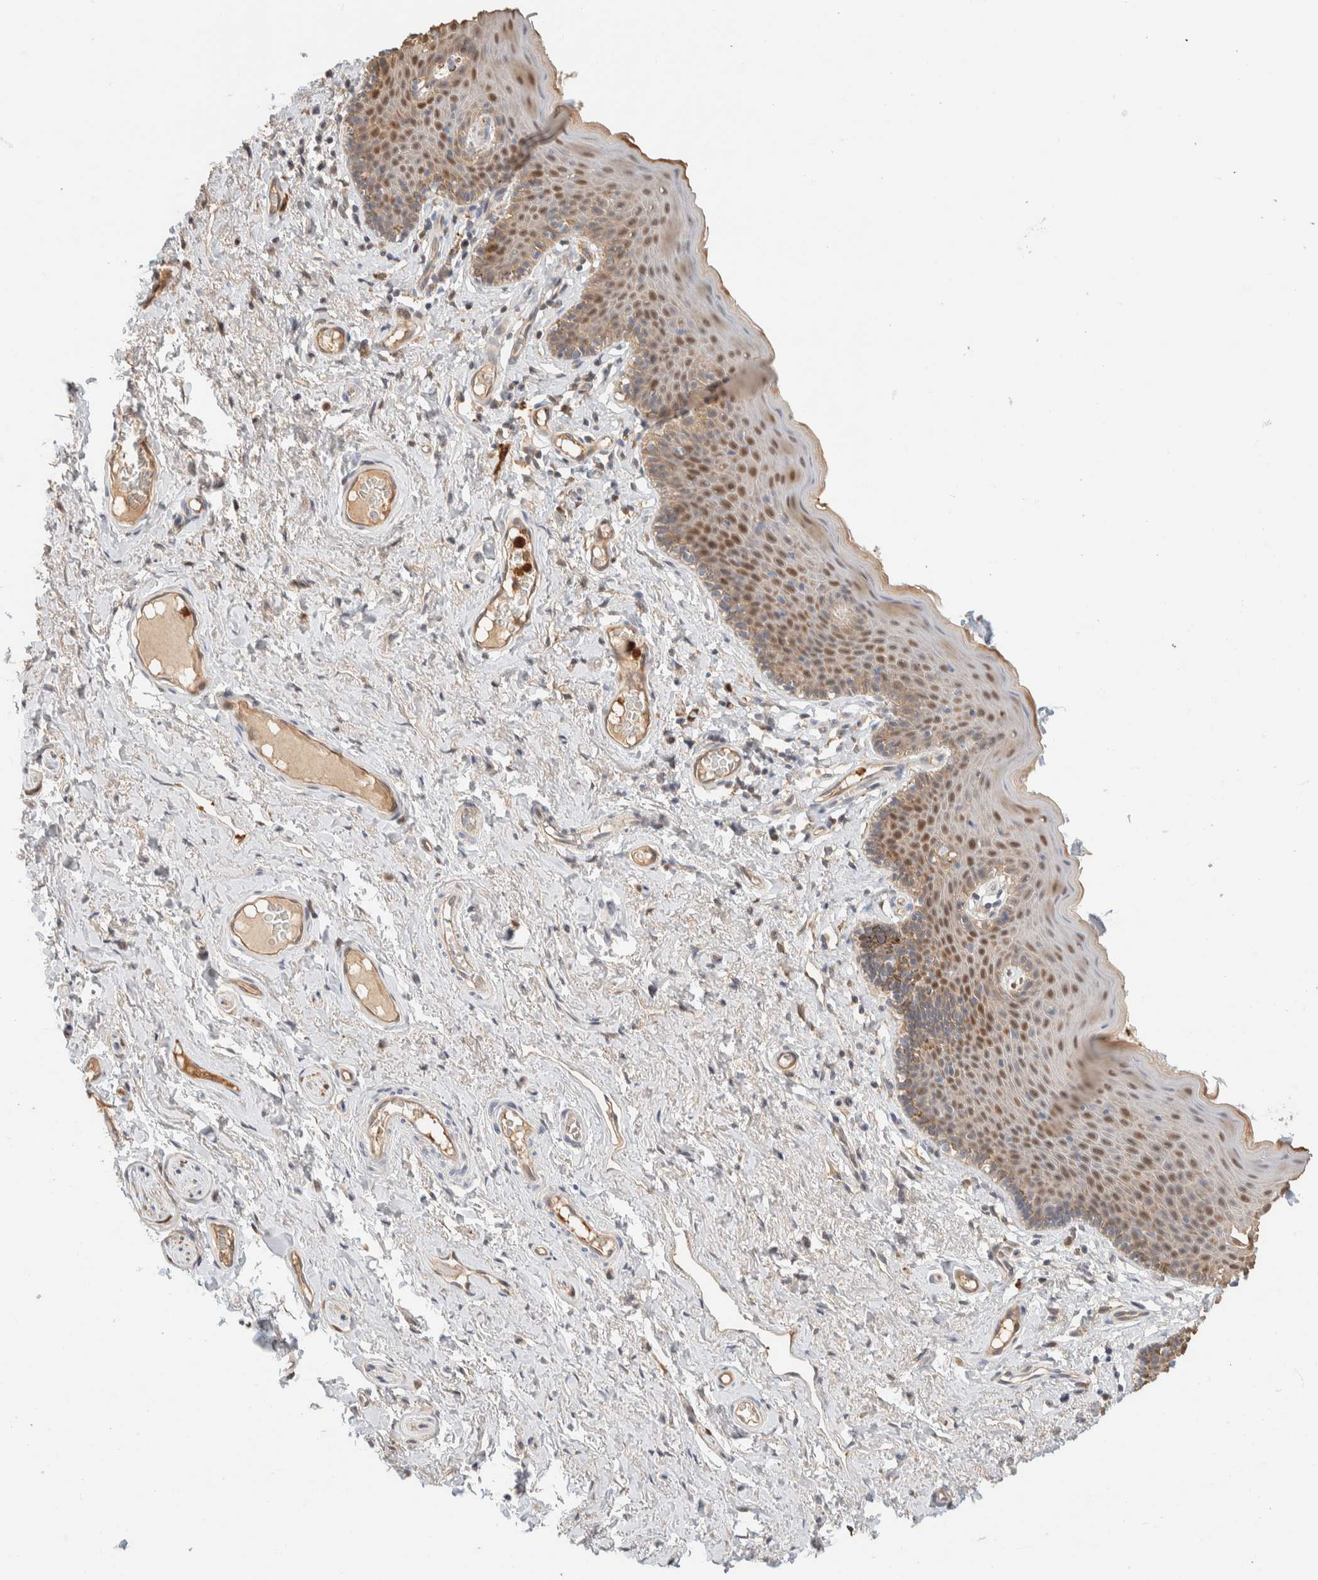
{"staining": {"intensity": "moderate", "quantity": "25%-75%", "location": "cytoplasmic/membranous,nuclear"}, "tissue": "skin", "cell_type": "Epidermal cells", "image_type": "normal", "snomed": [{"axis": "morphology", "description": "Normal tissue, NOS"}, {"axis": "topography", "description": "Vulva"}], "caption": "The photomicrograph displays staining of unremarkable skin, revealing moderate cytoplasmic/membranous,nuclear protein staining (brown color) within epidermal cells. (IHC, brightfield microscopy, high magnification).", "gene": "SETD4", "patient": {"sex": "female", "age": 66}}